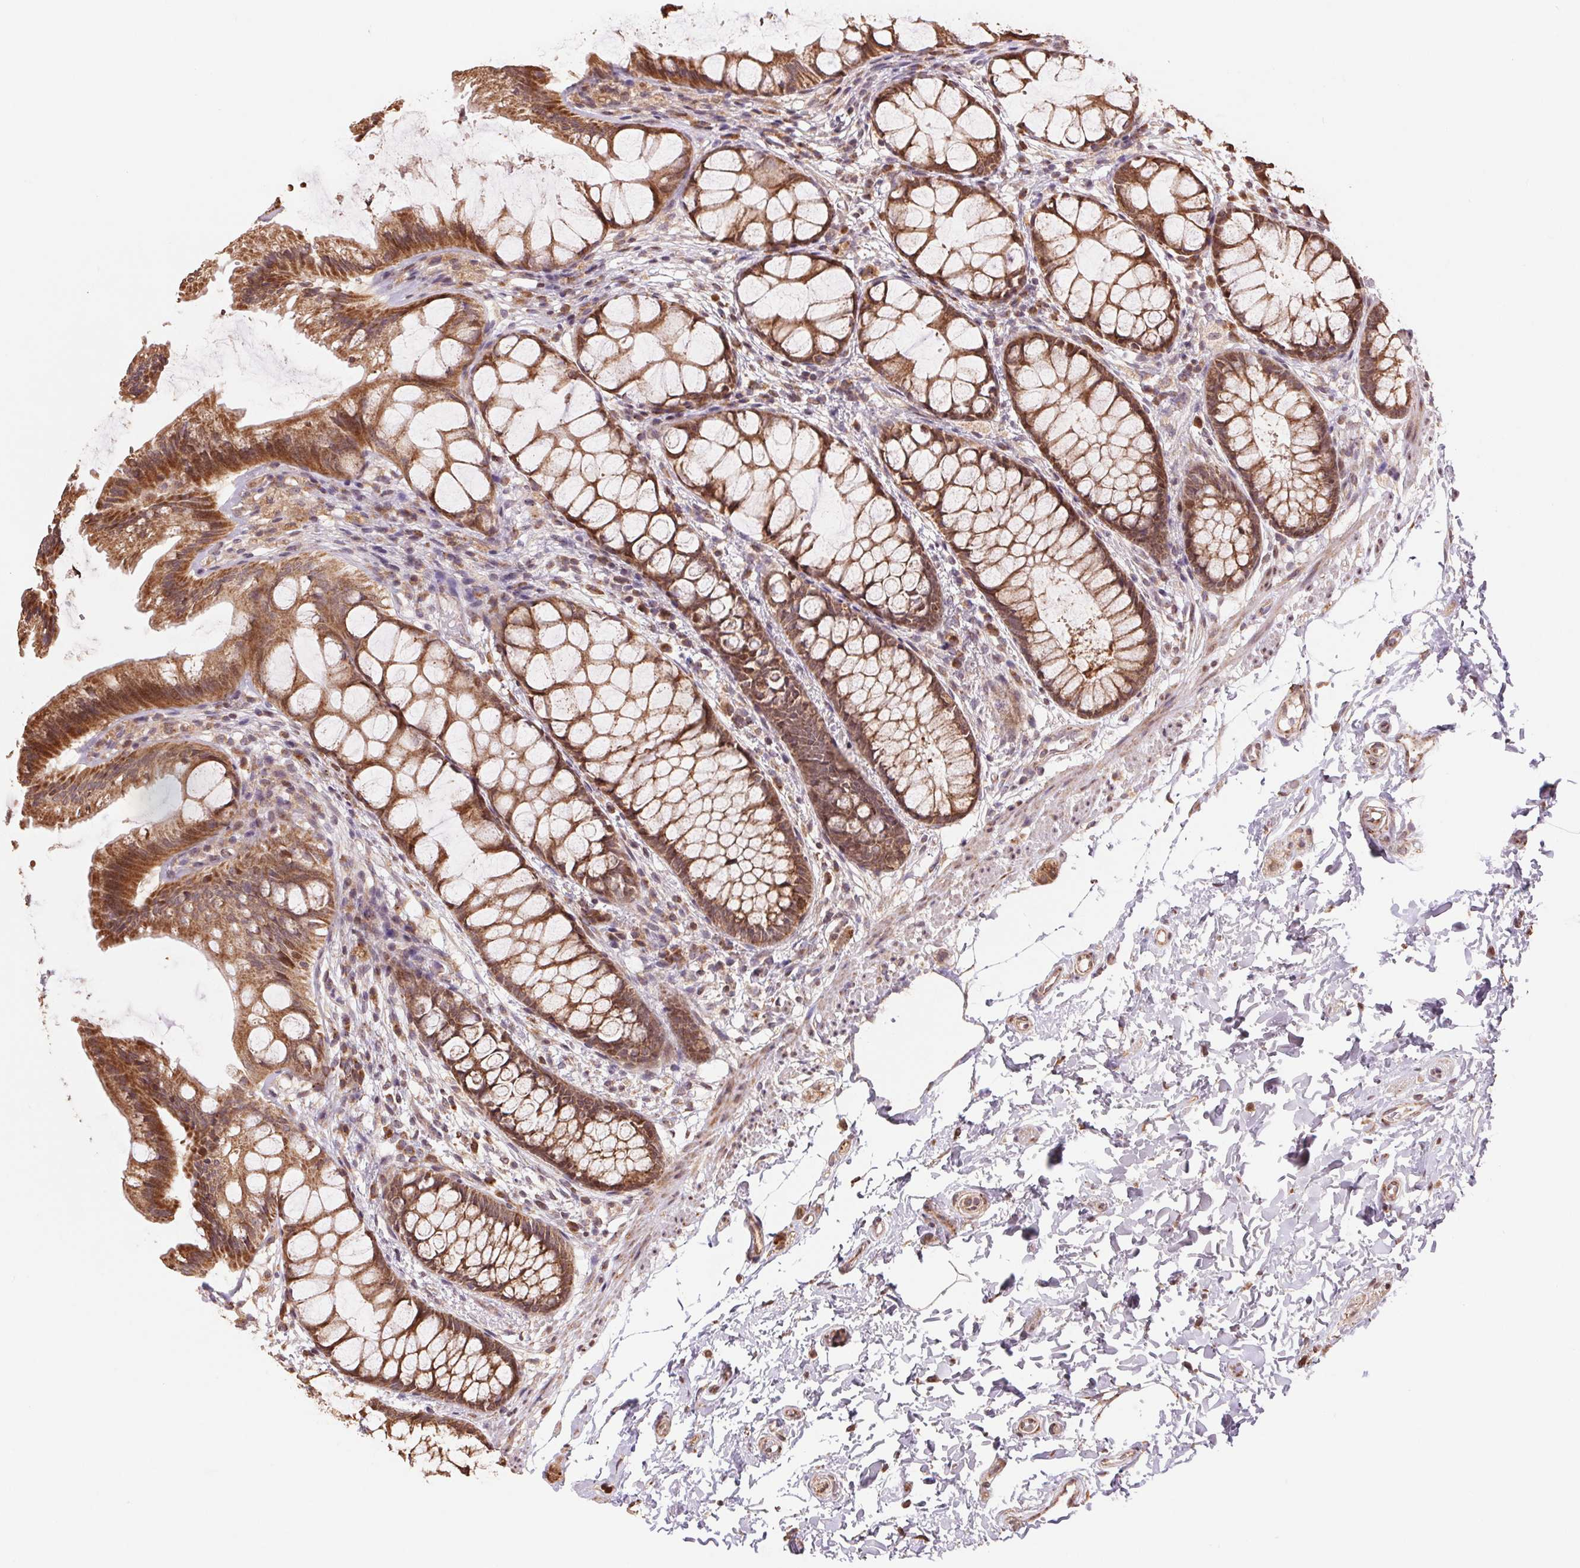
{"staining": {"intensity": "strong", "quantity": ">75%", "location": "cytoplasmic/membranous"}, "tissue": "rectum", "cell_type": "Glandular cells", "image_type": "normal", "snomed": [{"axis": "morphology", "description": "Normal tissue, NOS"}, {"axis": "topography", "description": "Rectum"}], "caption": "A high amount of strong cytoplasmic/membranous expression is identified in approximately >75% of glandular cells in unremarkable rectum. (DAB (3,3'-diaminobenzidine) IHC with brightfield microscopy, high magnification).", "gene": "PDHA1", "patient": {"sex": "female", "age": 62}}